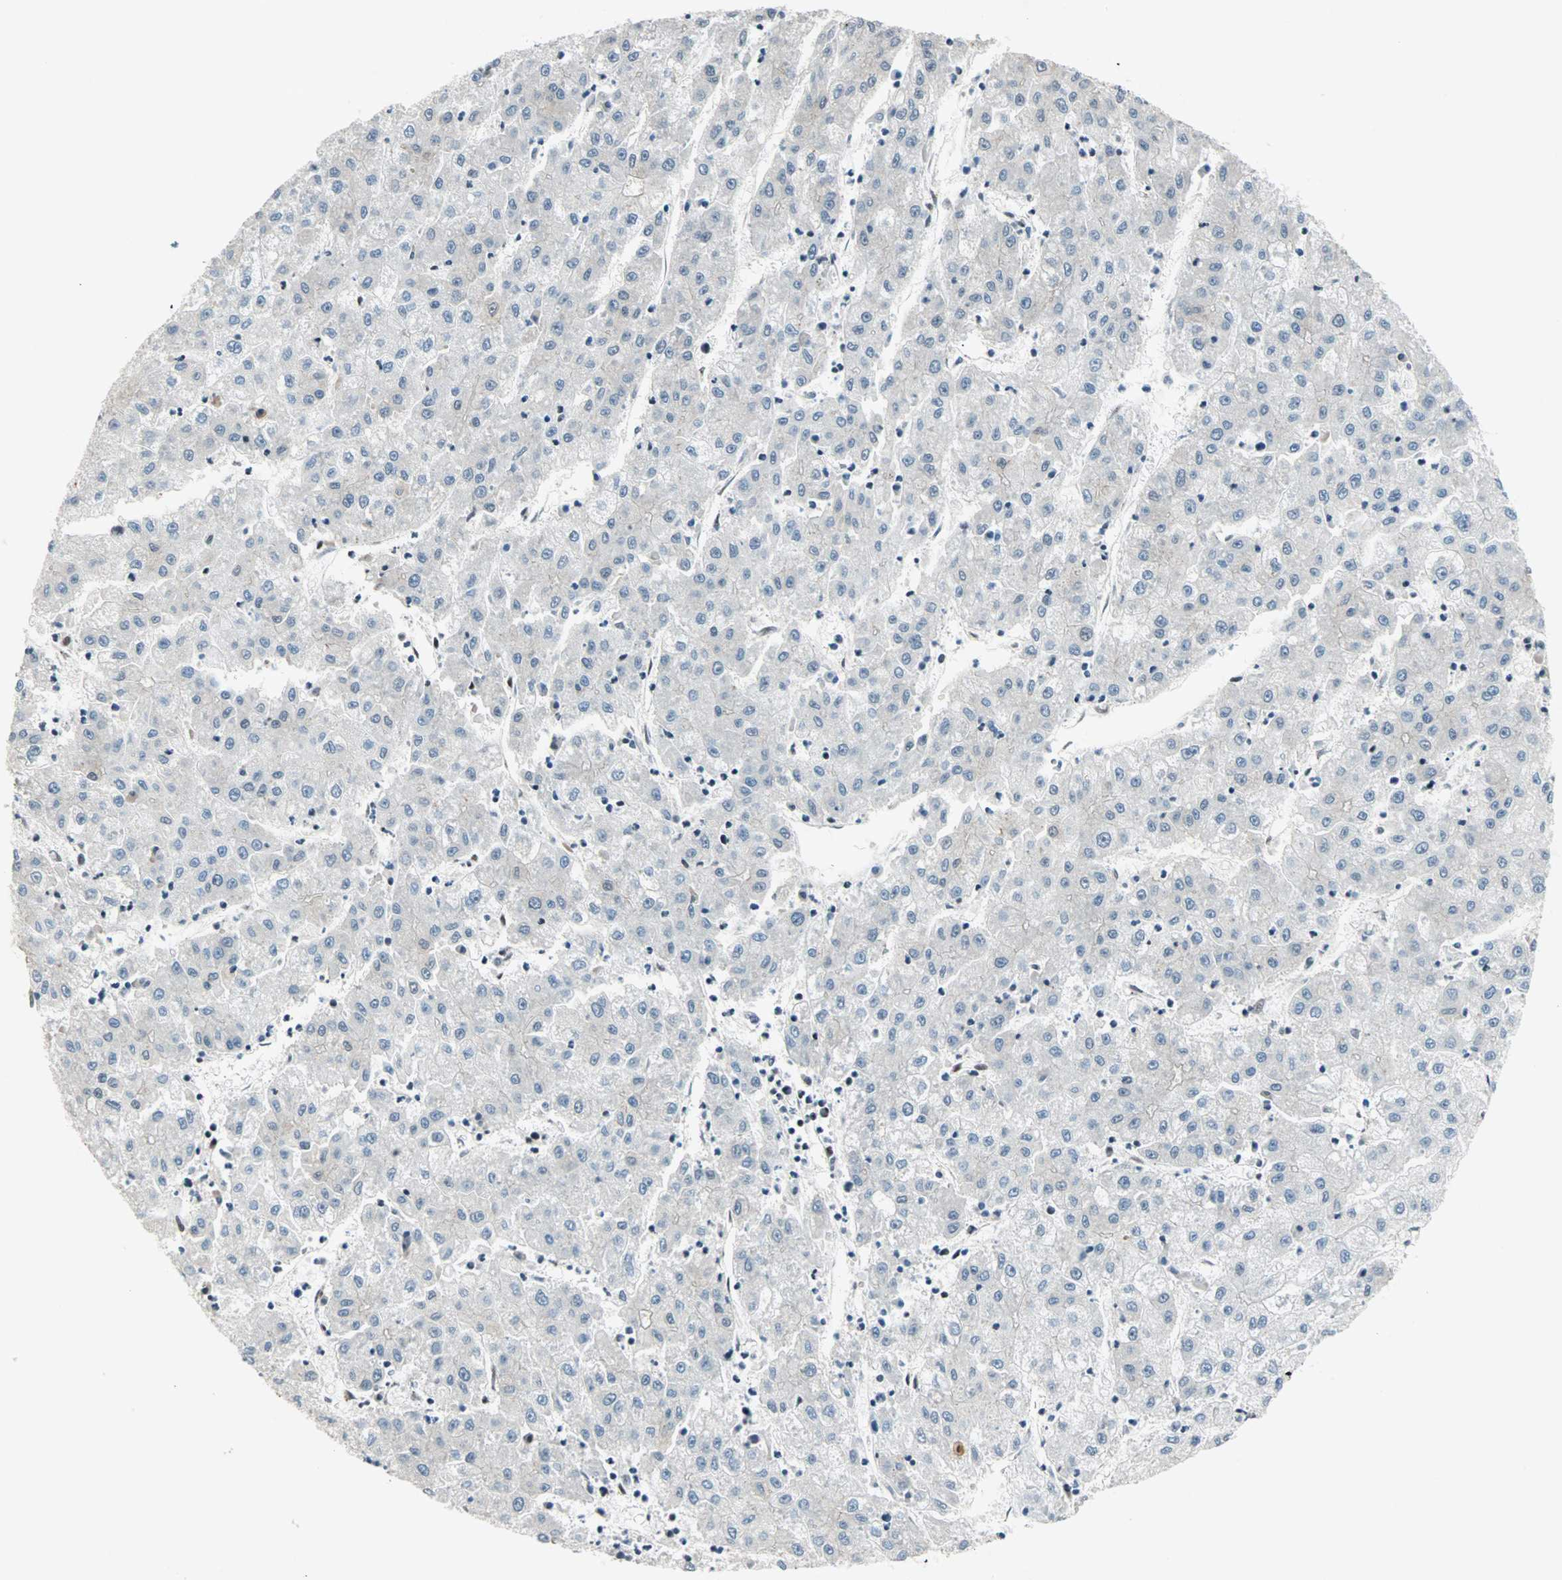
{"staining": {"intensity": "negative", "quantity": "none", "location": "none"}, "tissue": "liver cancer", "cell_type": "Tumor cells", "image_type": "cancer", "snomed": [{"axis": "morphology", "description": "Carcinoma, Hepatocellular, NOS"}, {"axis": "topography", "description": "Liver"}], "caption": "Liver cancer (hepatocellular carcinoma) stained for a protein using IHC exhibits no expression tumor cells.", "gene": "BLM", "patient": {"sex": "male", "age": 72}}